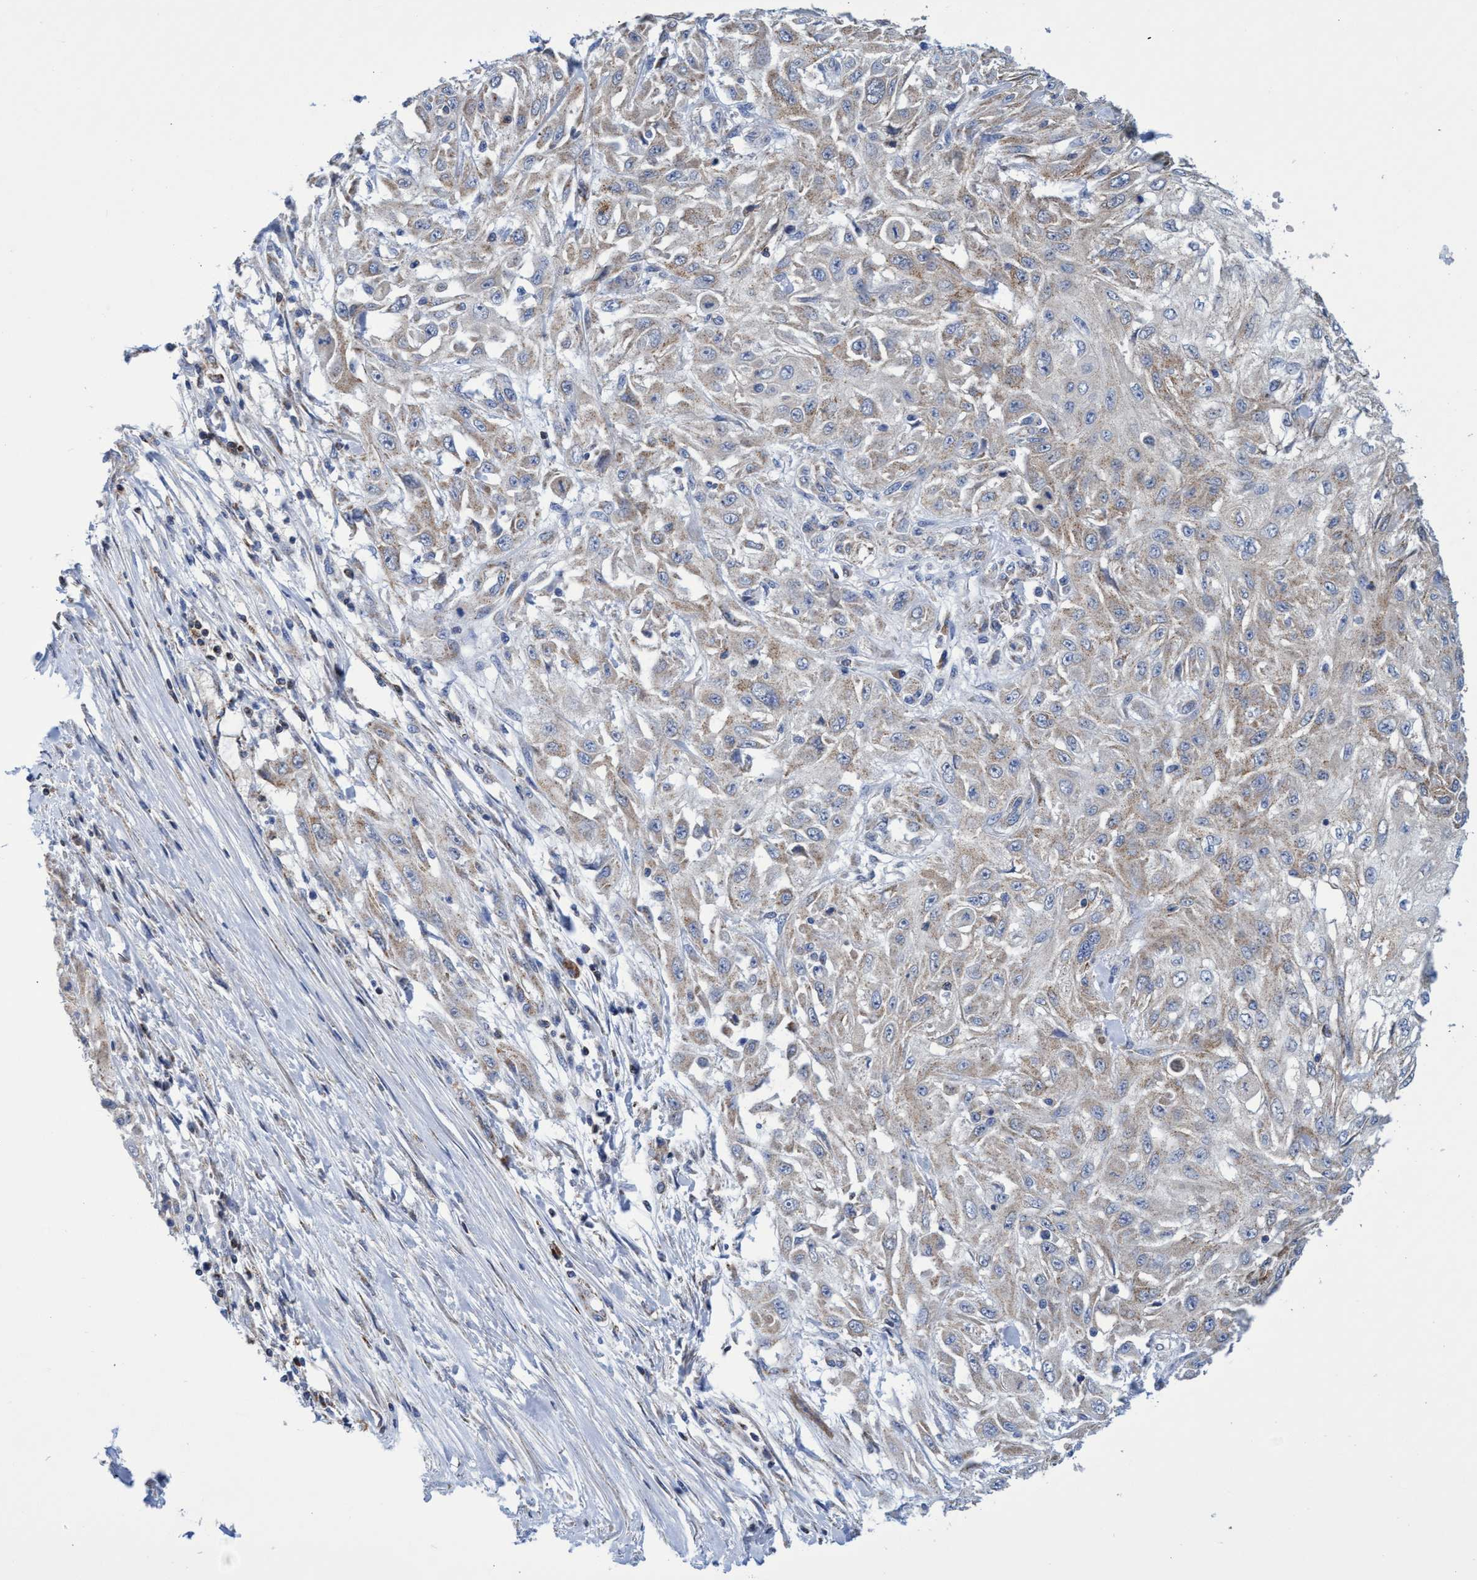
{"staining": {"intensity": "weak", "quantity": "<25%", "location": "cytoplasmic/membranous"}, "tissue": "skin cancer", "cell_type": "Tumor cells", "image_type": "cancer", "snomed": [{"axis": "morphology", "description": "Squamous cell carcinoma, NOS"}, {"axis": "morphology", "description": "Squamous cell carcinoma, metastatic, NOS"}, {"axis": "topography", "description": "Skin"}, {"axis": "topography", "description": "Lymph node"}], "caption": "A high-resolution photomicrograph shows IHC staining of skin cancer (squamous cell carcinoma), which demonstrates no significant staining in tumor cells.", "gene": "CRYZ", "patient": {"sex": "male", "age": 75}}